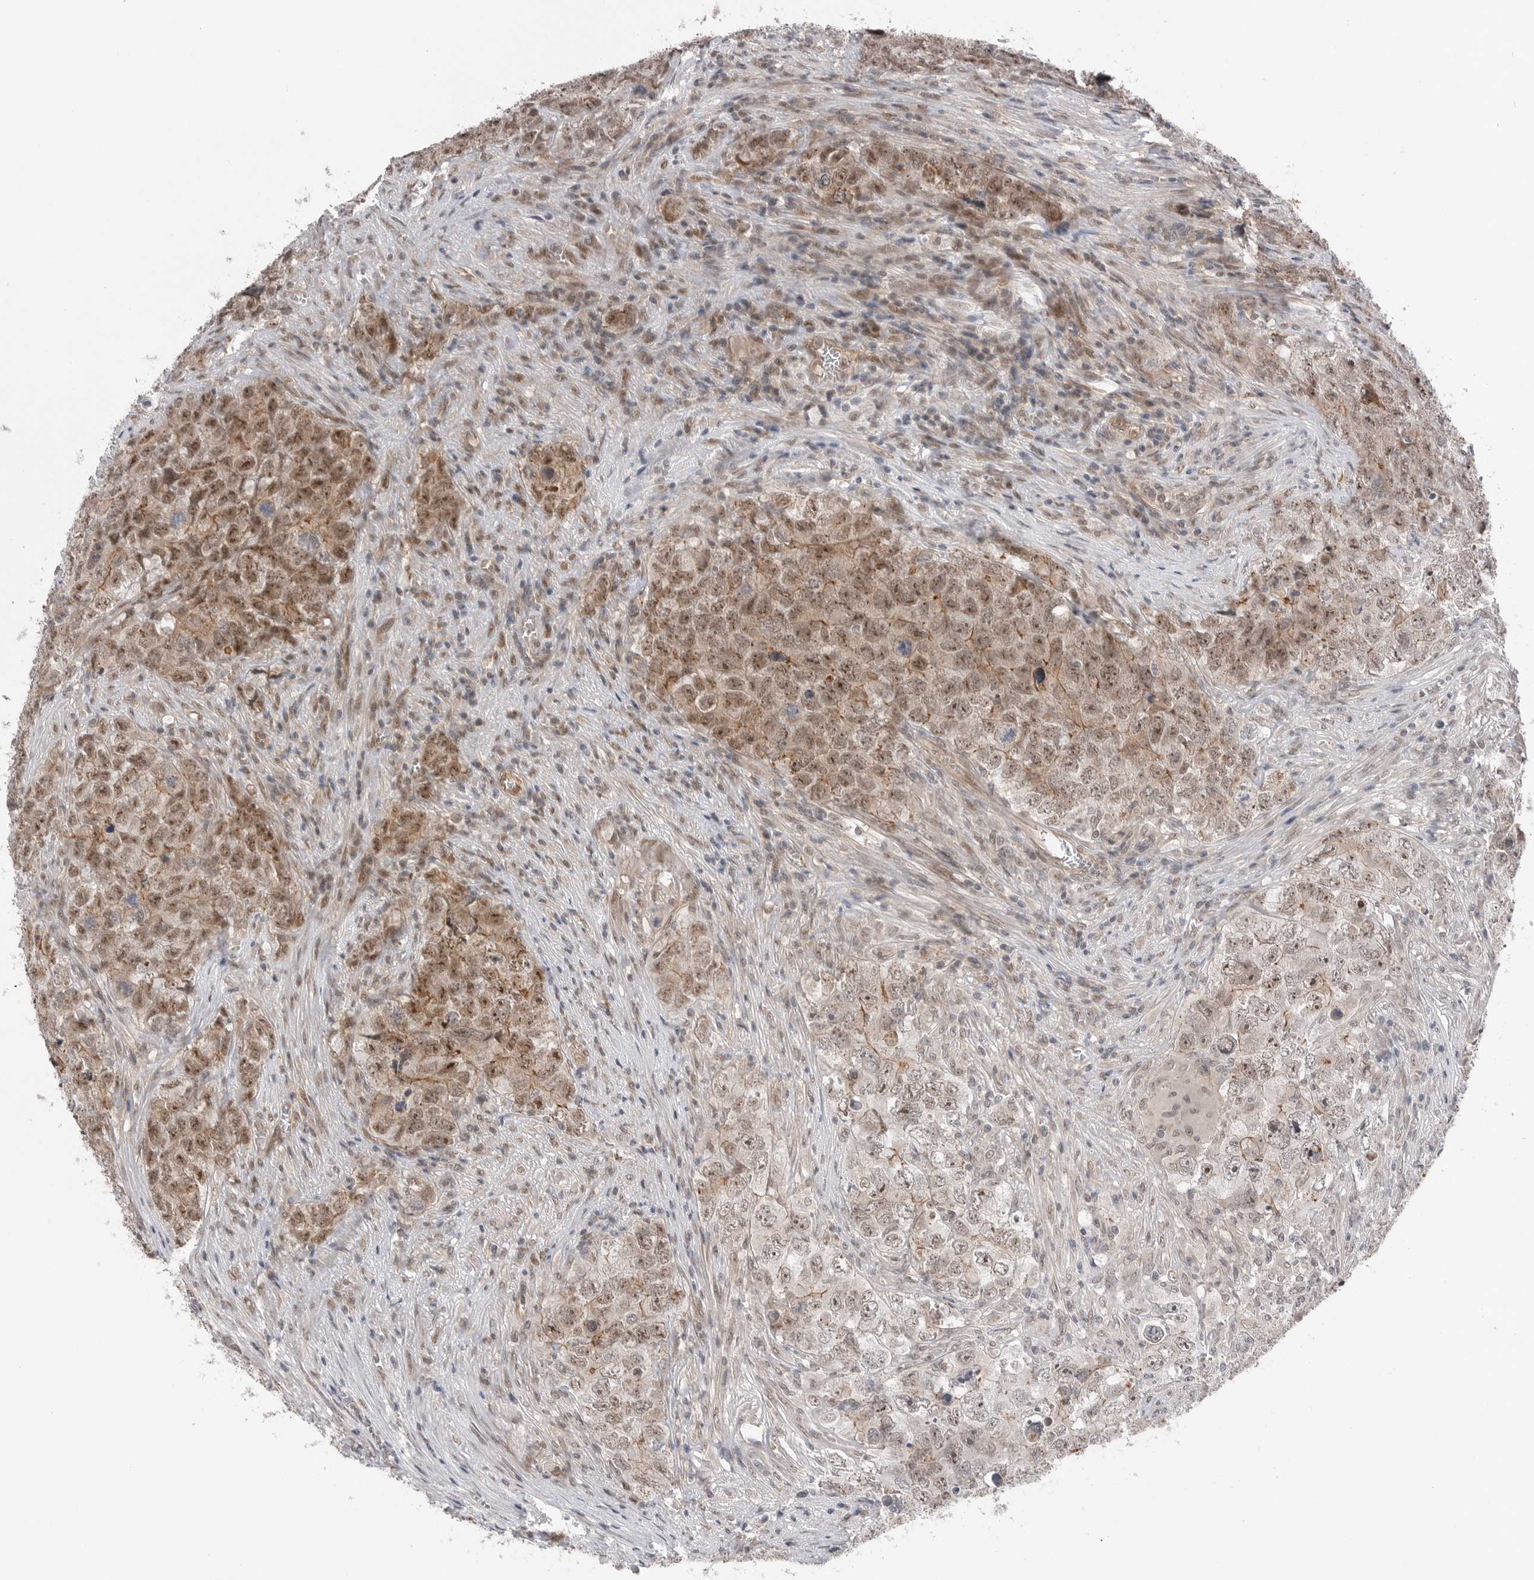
{"staining": {"intensity": "moderate", "quantity": ">75%", "location": "cytoplasmic/membranous,nuclear"}, "tissue": "testis cancer", "cell_type": "Tumor cells", "image_type": "cancer", "snomed": [{"axis": "morphology", "description": "Seminoma, NOS"}, {"axis": "morphology", "description": "Carcinoma, Embryonal, NOS"}, {"axis": "topography", "description": "Testis"}], "caption": "DAB (3,3'-diaminobenzidine) immunohistochemical staining of human embryonal carcinoma (testis) exhibits moderate cytoplasmic/membranous and nuclear protein expression in approximately >75% of tumor cells. (Brightfield microscopy of DAB IHC at high magnification).", "gene": "NTAQ1", "patient": {"sex": "male", "age": 43}}